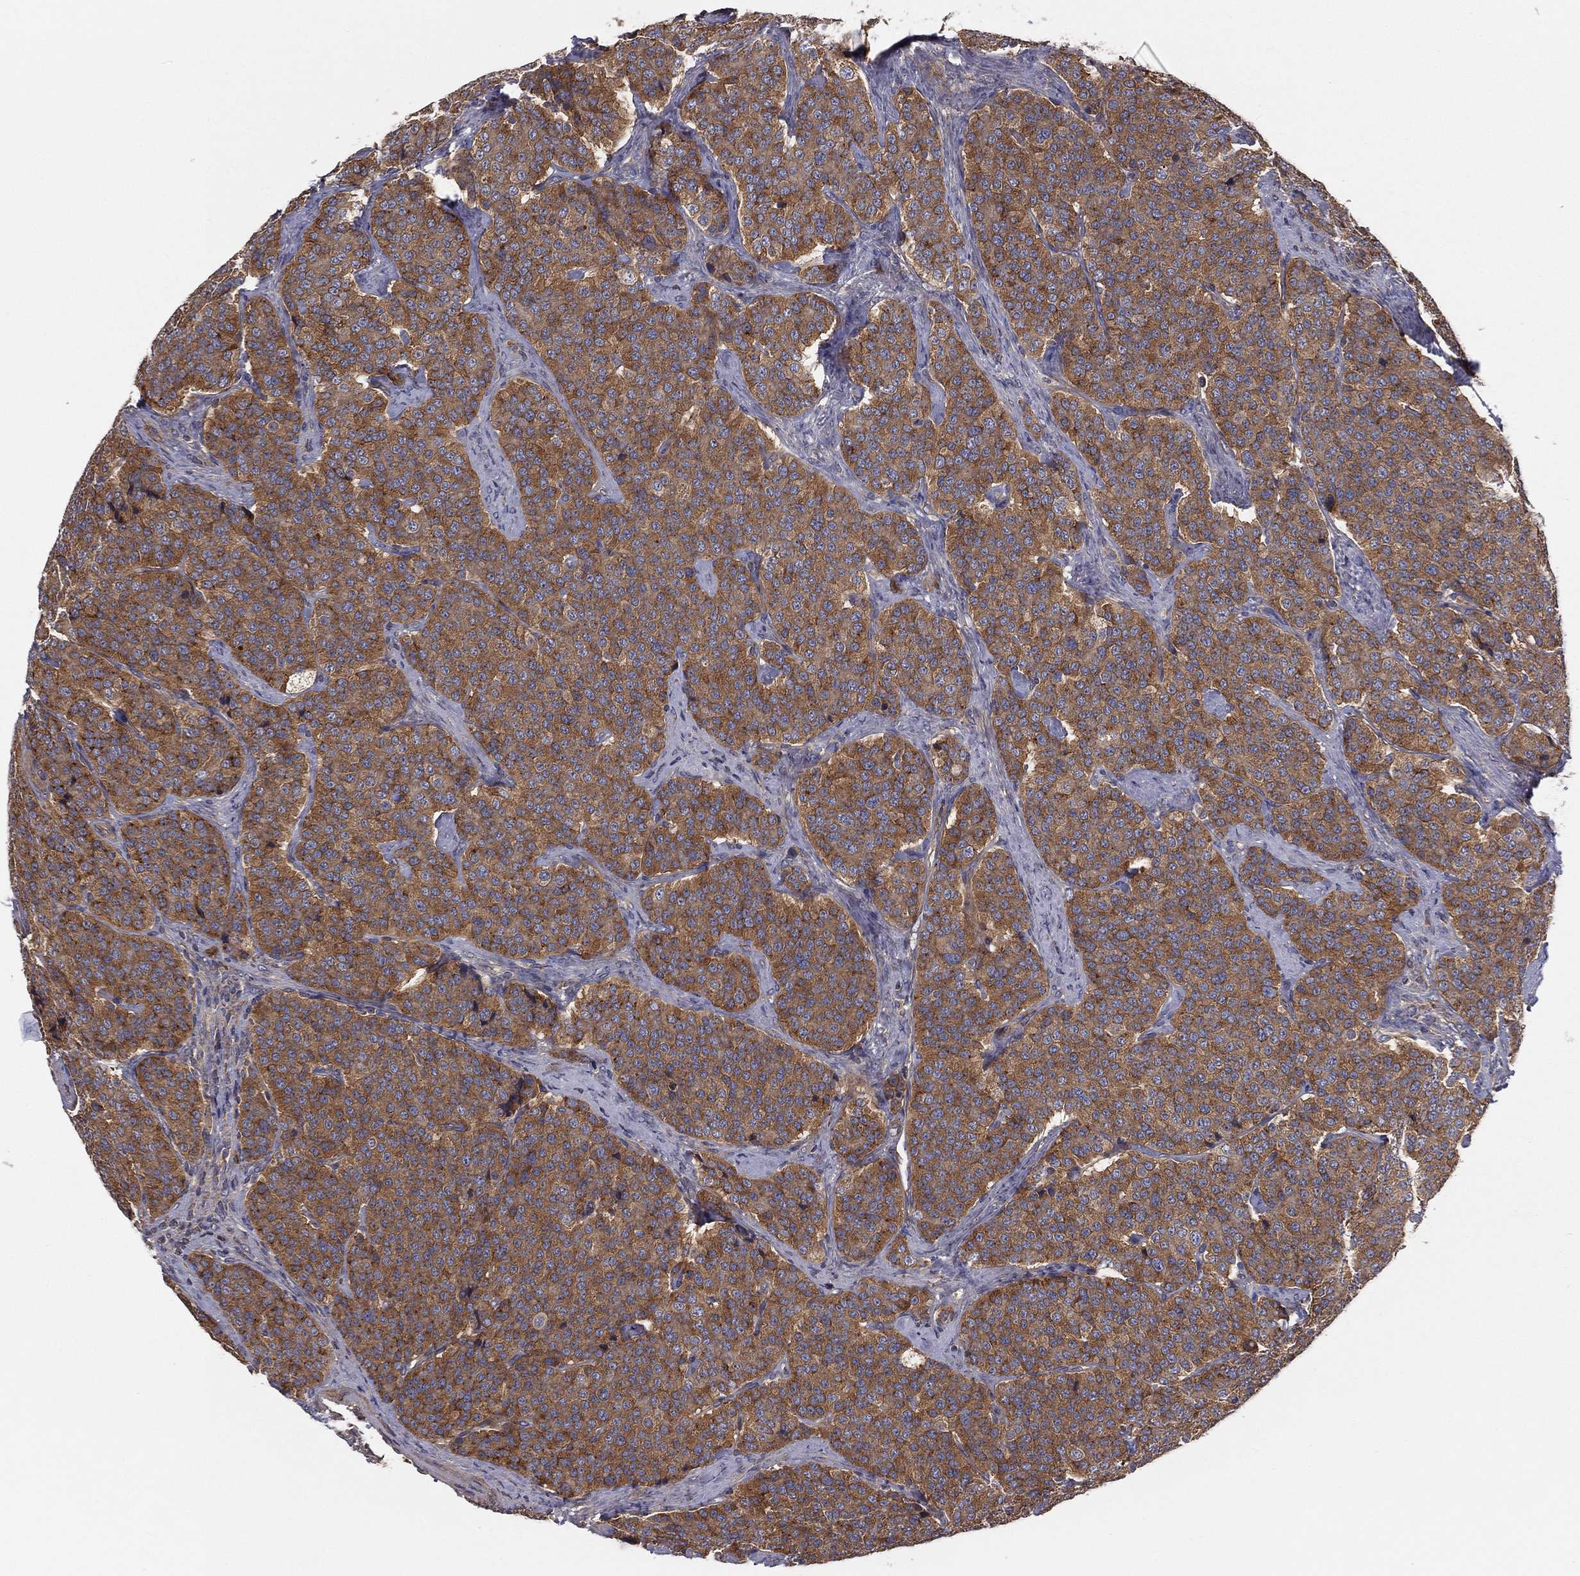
{"staining": {"intensity": "strong", "quantity": ">75%", "location": "cytoplasmic/membranous"}, "tissue": "carcinoid", "cell_type": "Tumor cells", "image_type": "cancer", "snomed": [{"axis": "morphology", "description": "Carcinoid, malignant, NOS"}, {"axis": "topography", "description": "Small intestine"}], "caption": "Protein staining of malignant carcinoid tissue shows strong cytoplasmic/membranous staining in approximately >75% of tumor cells.", "gene": "EIF2B5", "patient": {"sex": "female", "age": 58}}